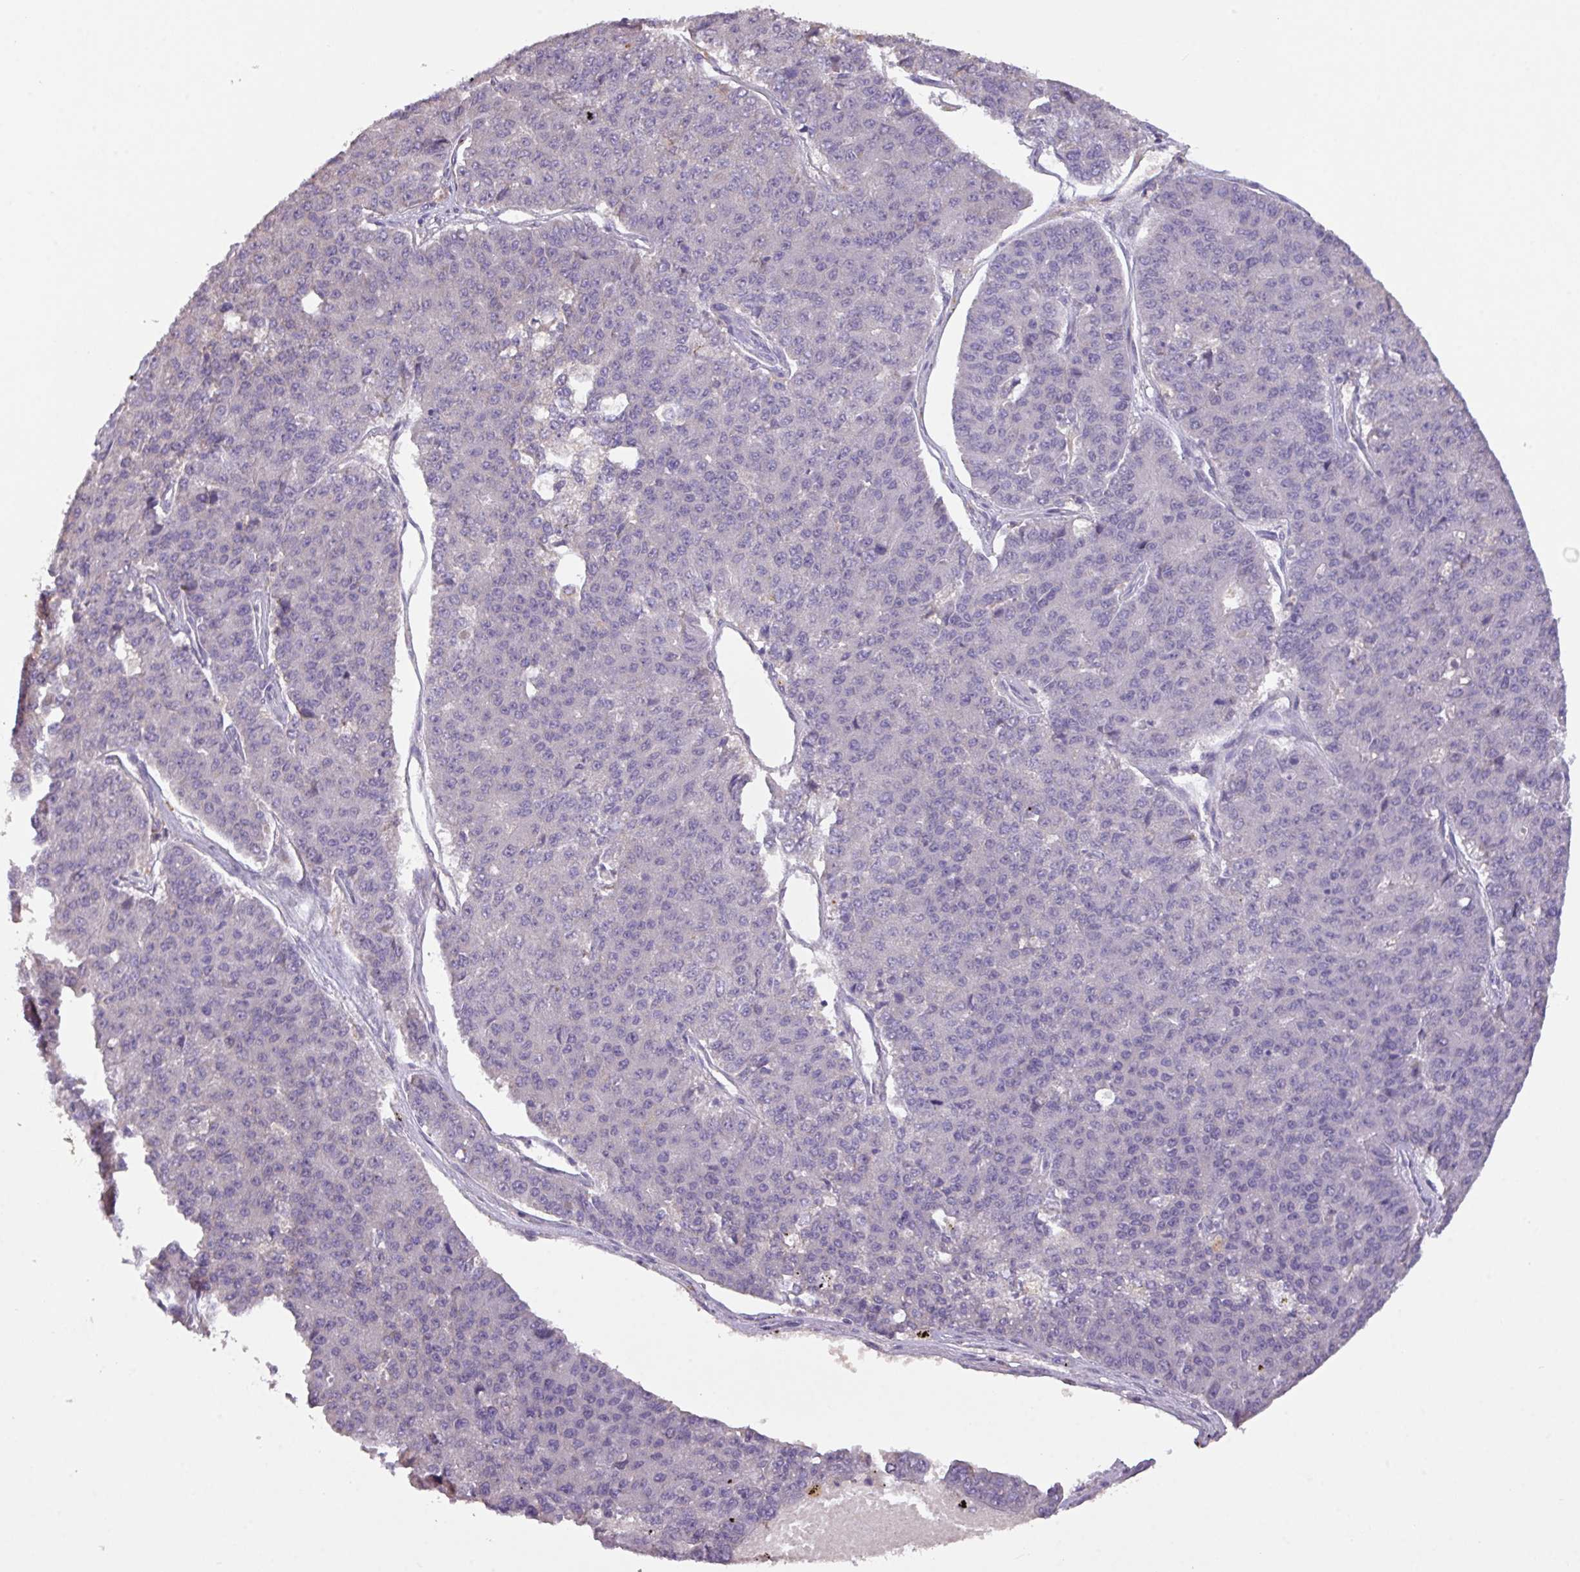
{"staining": {"intensity": "negative", "quantity": "none", "location": "none"}, "tissue": "pancreatic cancer", "cell_type": "Tumor cells", "image_type": "cancer", "snomed": [{"axis": "morphology", "description": "Adenocarcinoma, NOS"}, {"axis": "topography", "description": "Pancreas"}], "caption": "Immunohistochemical staining of human pancreatic cancer (adenocarcinoma) exhibits no significant expression in tumor cells.", "gene": "PRADC1", "patient": {"sex": "male", "age": 50}}